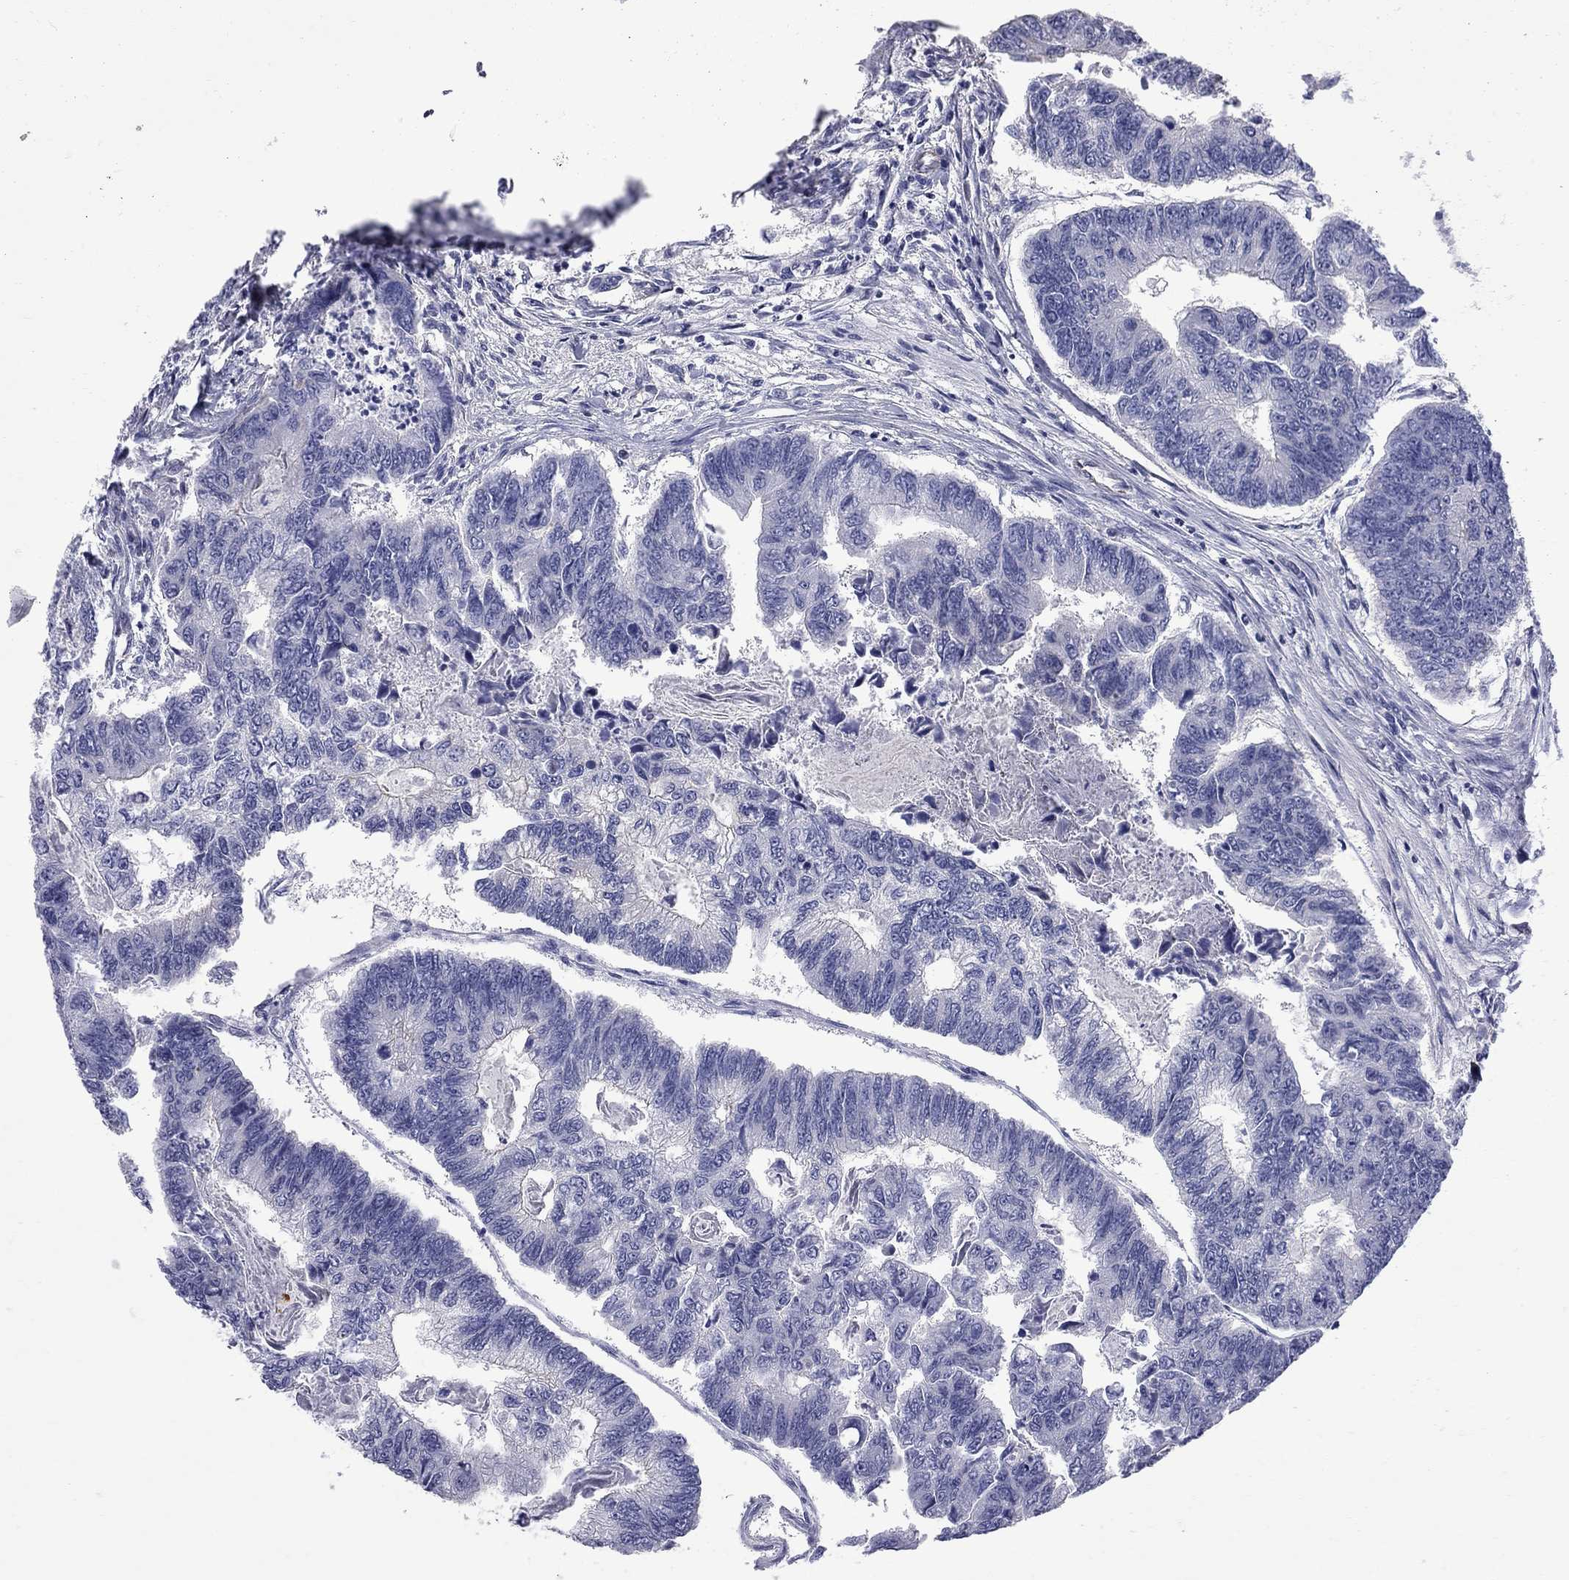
{"staining": {"intensity": "negative", "quantity": "none", "location": "none"}, "tissue": "colorectal cancer", "cell_type": "Tumor cells", "image_type": "cancer", "snomed": [{"axis": "morphology", "description": "Adenocarcinoma, NOS"}, {"axis": "topography", "description": "Colon"}], "caption": "Immunohistochemistry photomicrograph of neoplastic tissue: colorectal adenocarcinoma stained with DAB exhibits no significant protein expression in tumor cells.", "gene": "HTR4", "patient": {"sex": "female", "age": 65}}